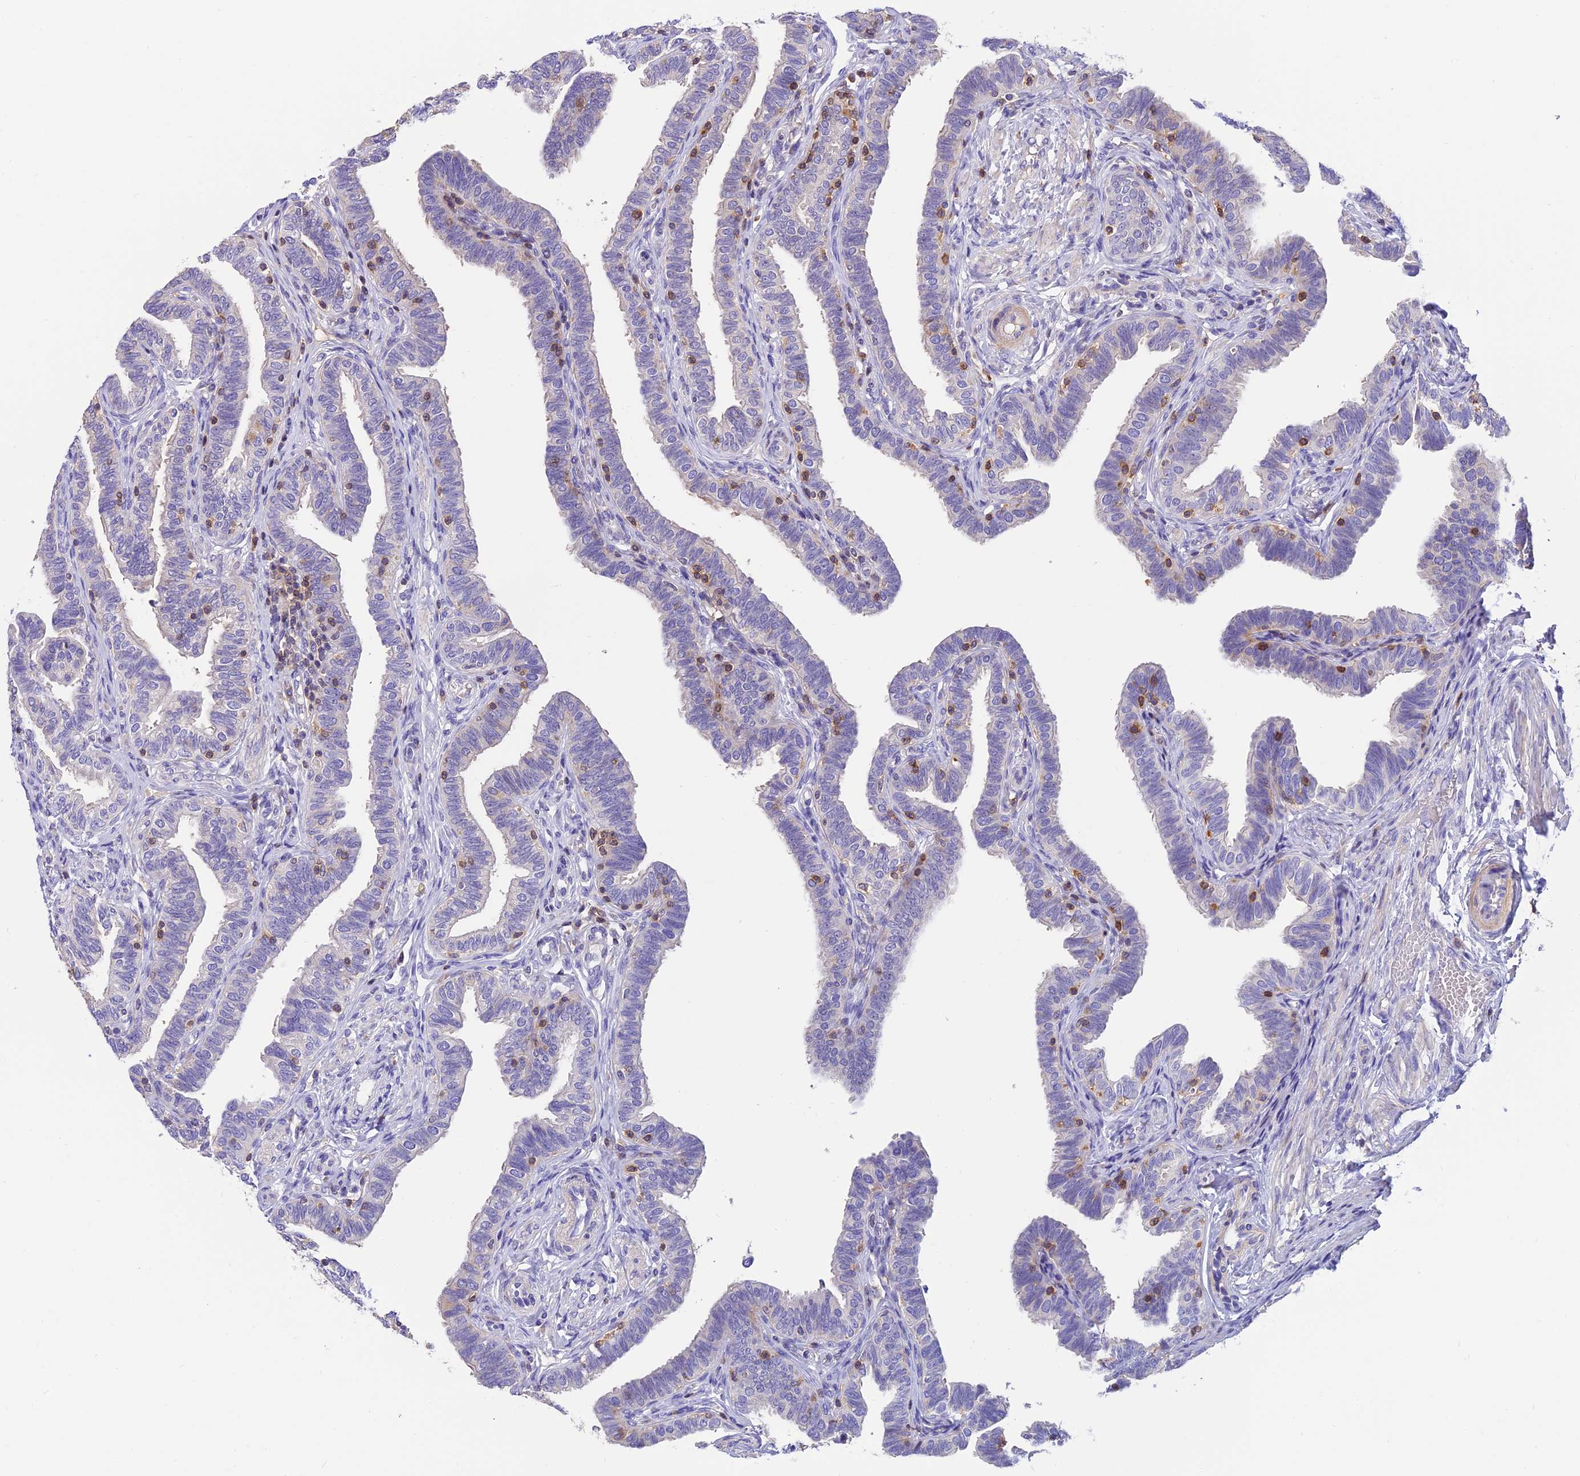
{"staining": {"intensity": "negative", "quantity": "none", "location": "none"}, "tissue": "fallopian tube", "cell_type": "Glandular cells", "image_type": "normal", "snomed": [{"axis": "morphology", "description": "Normal tissue, NOS"}, {"axis": "topography", "description": "Fallopian tube"}], "caption": "This is an IHC histopathology image of normal fallopian tube. There is no staining in glandular cells.", "gene": "LPXN", "patient": {"sex": "female", "age": 39}}